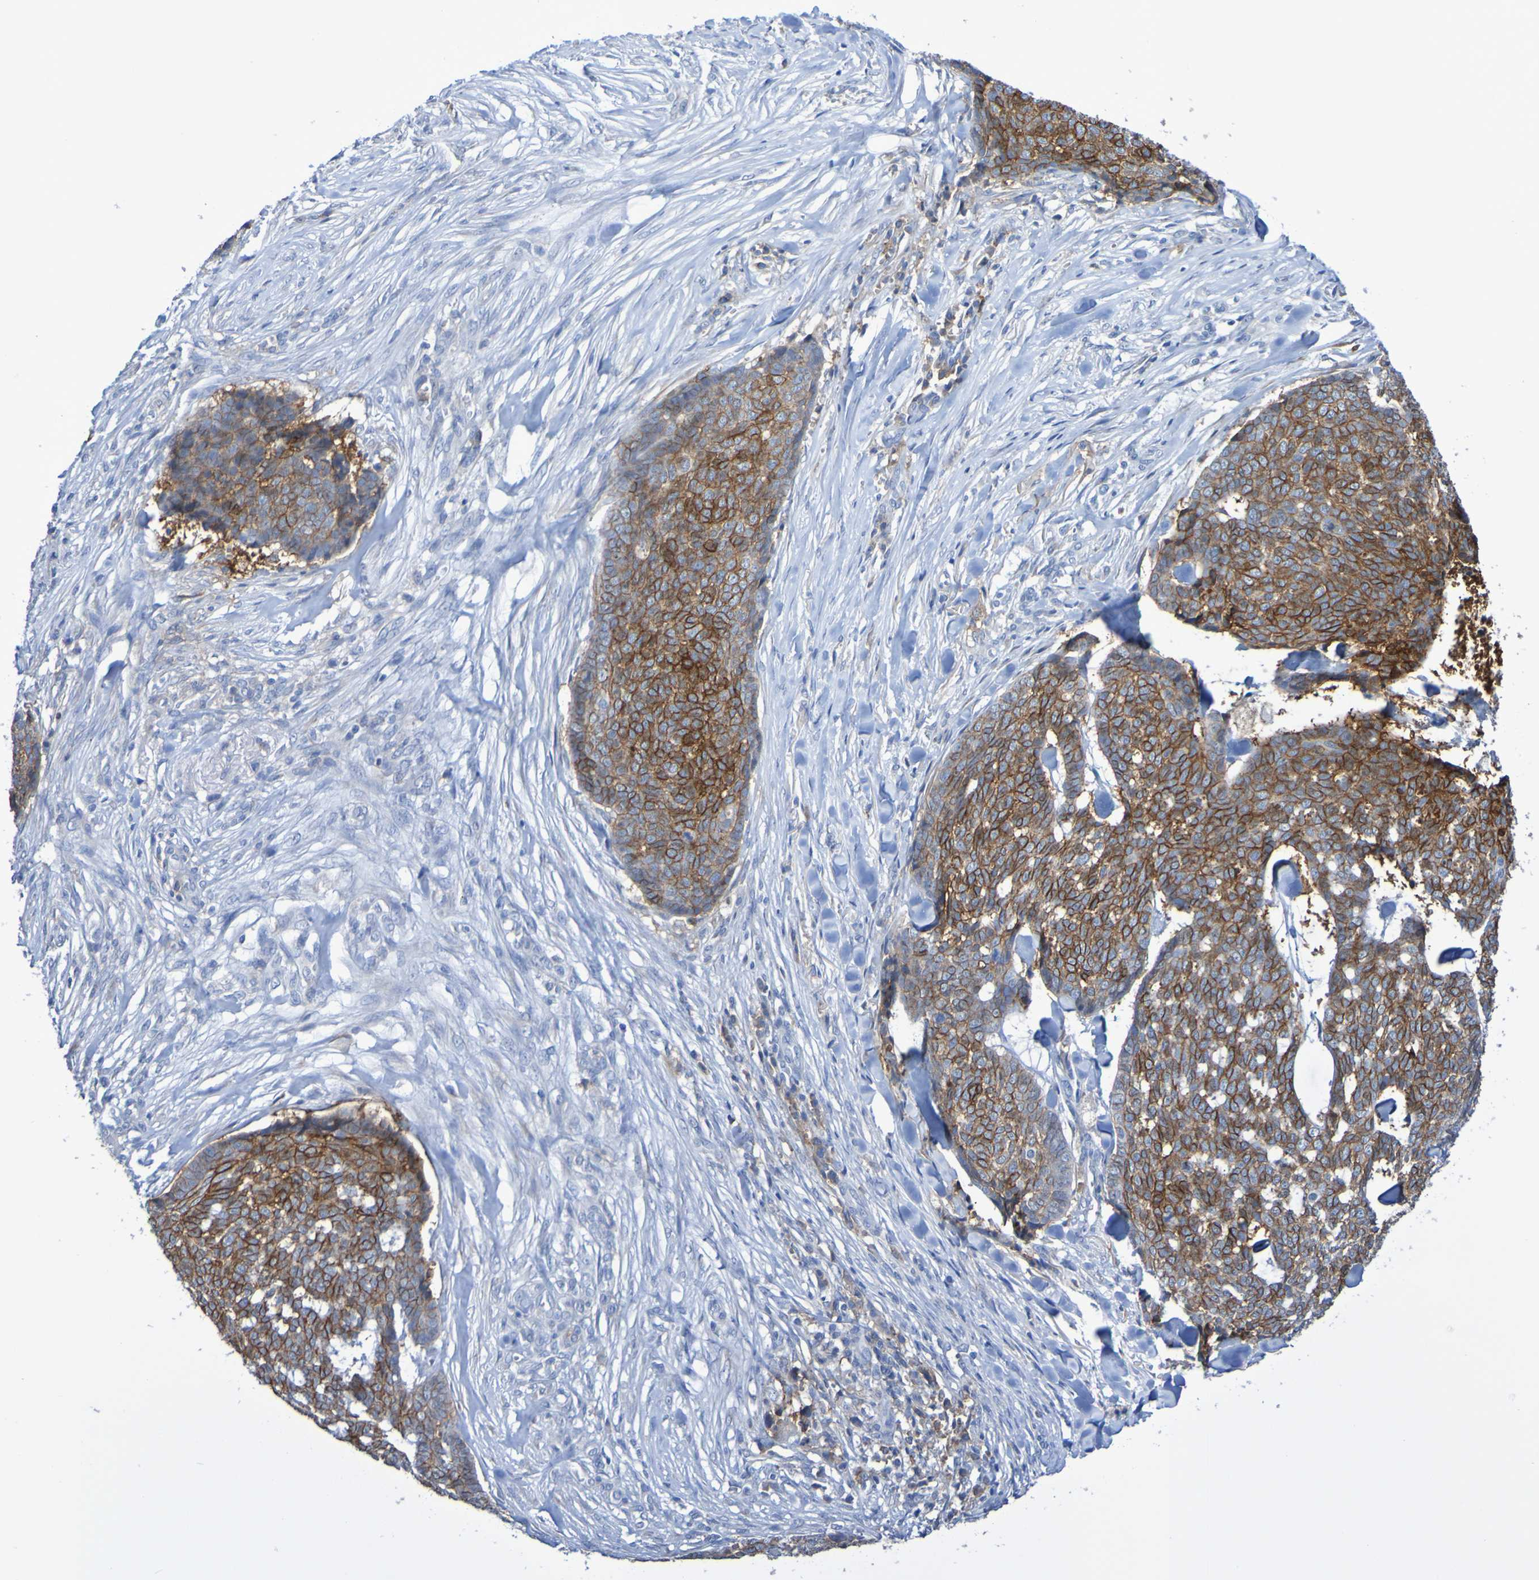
{"staining": {"intensity": "strong", "quantity": ">75%", "location": "cytoplasmic/membranous"}, "tissue": "skin cancer", "cell_type": "Tumor cells", "image_type": "cancer", "snomed": [{"axis": "morphology", "description": "Basal cell carcinoma"}, {"axis": "topography", "description": "Skin"}], "caption": "Immunohistochemical staining of skin cancer exhibits high levels of strong cytoplasmic/membranous expression in about >75% of tumor cells. (DAB (3,3'-diaminobenzidine) IHC, brown staining for protein, blue staining for nuclei).", "gene": "SLC3A2", "patient": {"sex": "male", "age": 84}}